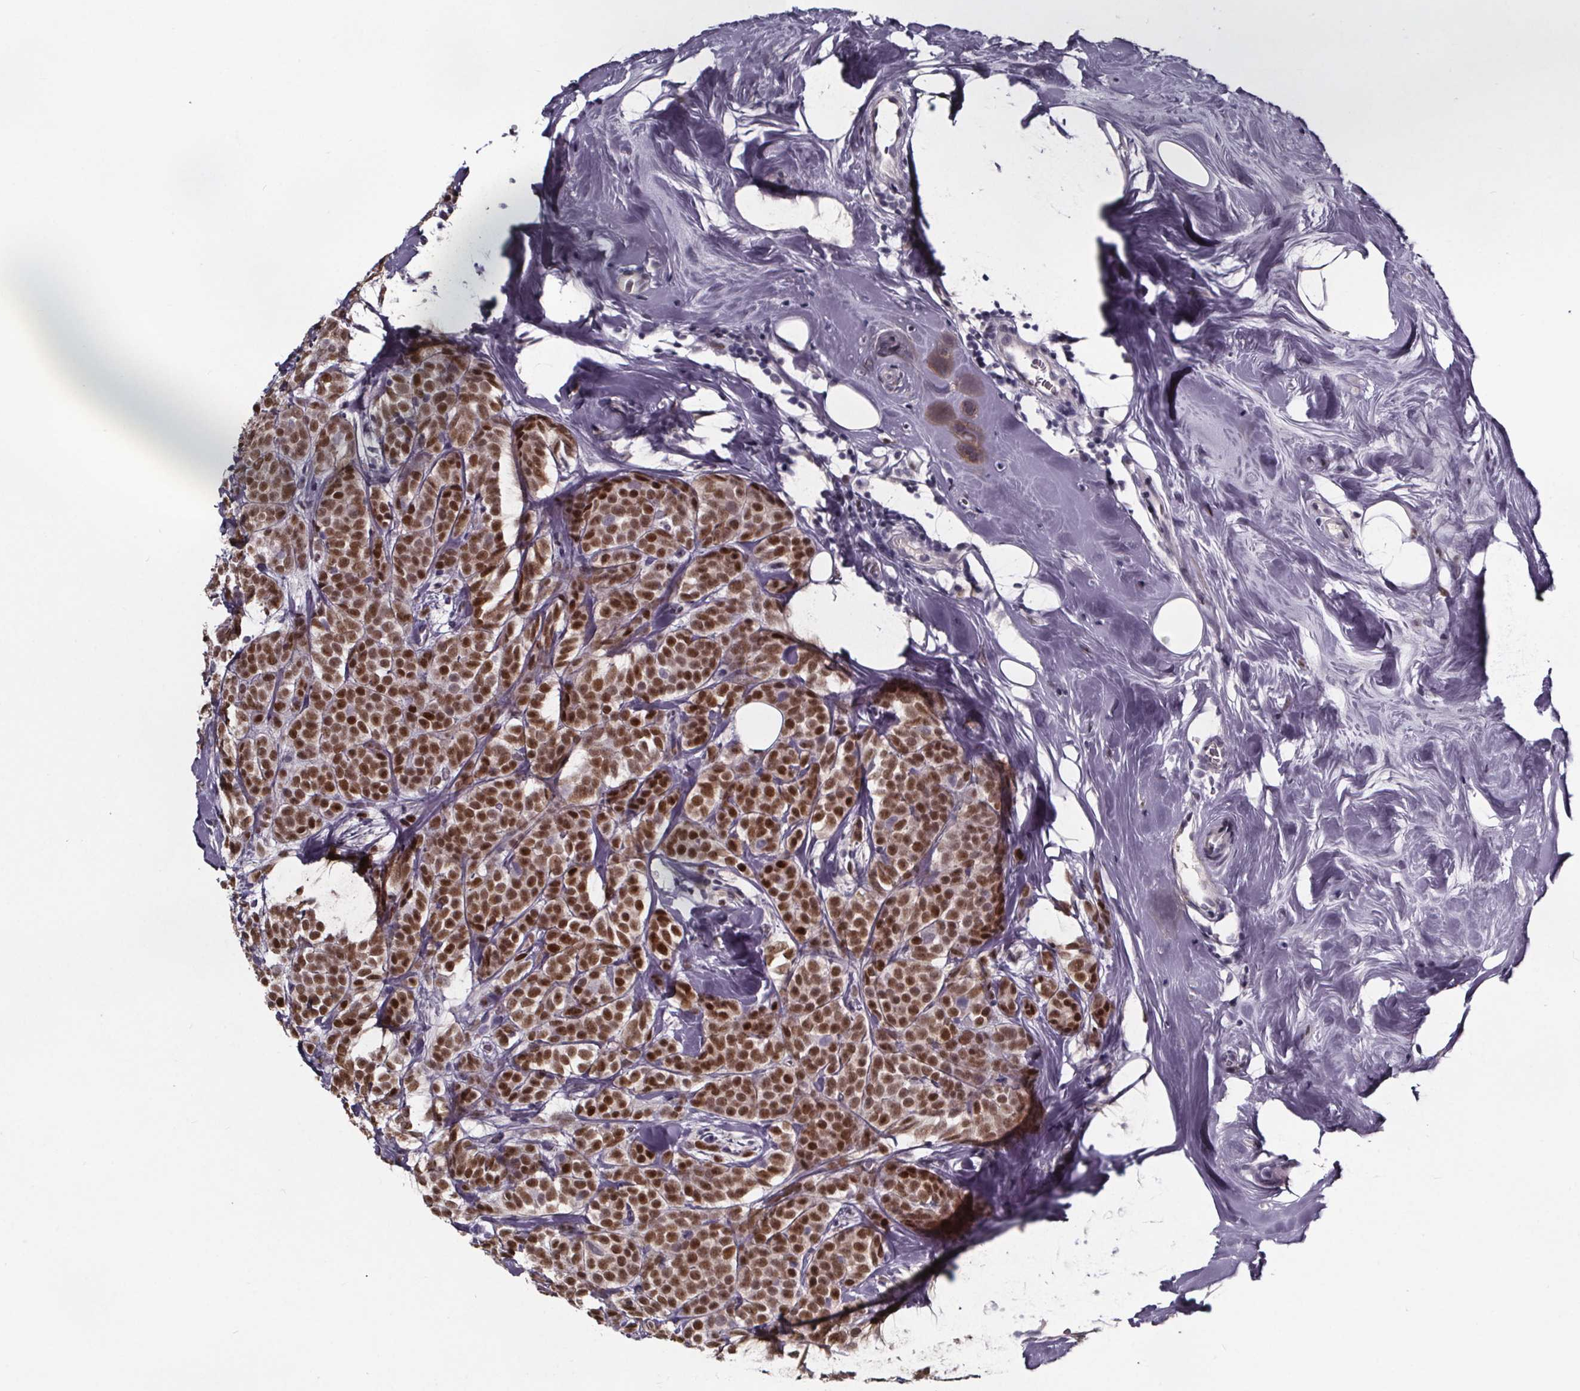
{"staining": {"intensity": "moderate", "quantity": ">75%", "location": "nuclear"}, "tissue": "breast cancer", "cell_type": "Tumor cells", "image_type": "cancer", "snomed": [{"axis": "morphology", "description": "Lobular carcinoma"}, {"axis": "topography", "description": "Breast"}], "caption": "Immunohistochemical staining of human lobular carcinoma (breast) exhibits medium levels of moderate nuclear protein expression in about >75% of tumor cells. The staining is performed using DAB (3,3'-diaminobenzidine) brown chromogen to label protein expression. The nuclei are counter-stained blue using hematoxylin.", "gene": "AR", "patient": {"sex": "female", "age": 49}}